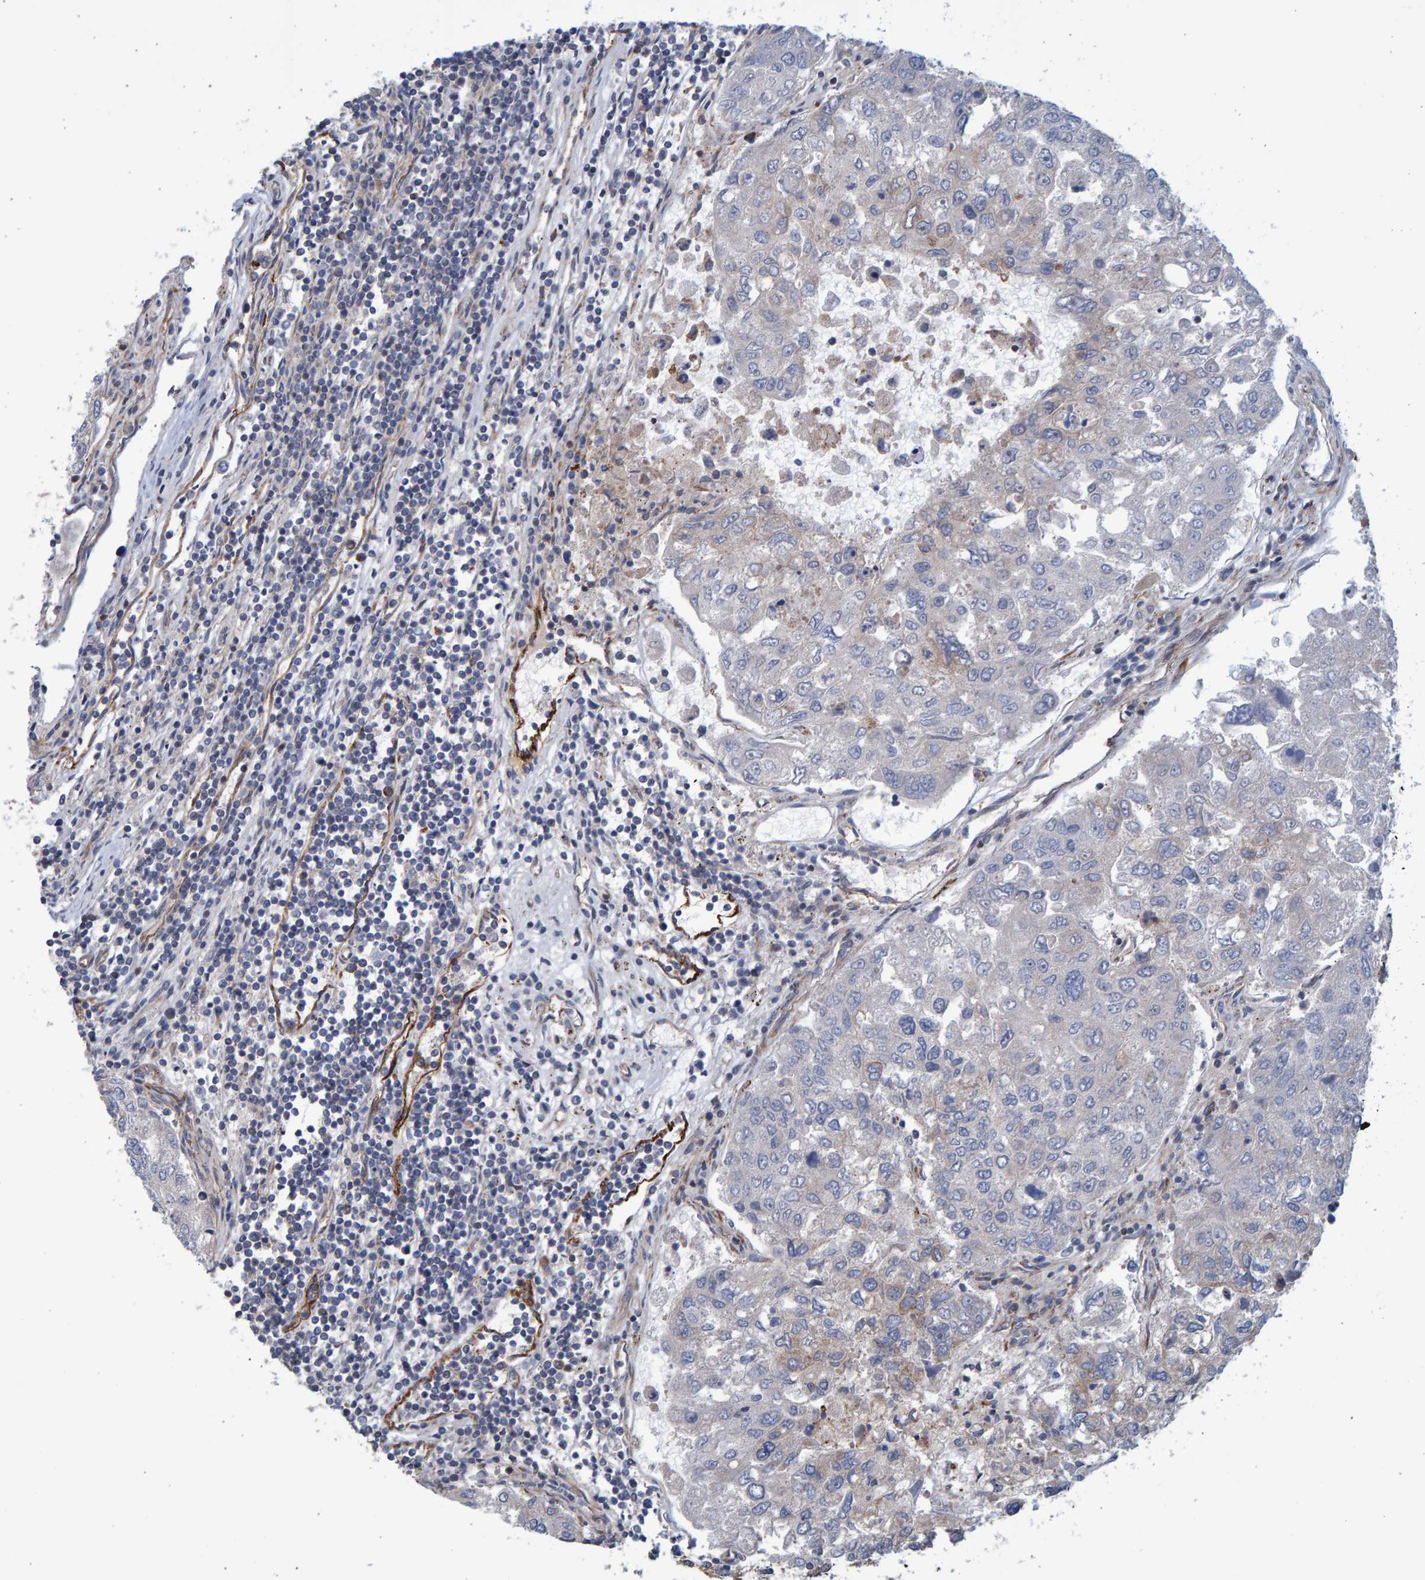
{"staining": {"intensity": "negative", "quantity": "none", "location": "none"}, "tissue": "urothelial cancer", "cell_type": "Tumor cells", "image_type": "cancer", "snomed": [{"axis": "morphology", "description": "Urothelial carcinoma, High grade"}, {"axis": "topography", "description": "Lymph node"}, {"axis": "topography", "description": "Urinary bladder"}], "caption": "Immunohistochemical staining of high-grade urothelial carcinoma demonstrates no significant positivity in tumor cells.", "gene": "LRBA", "patient": {"sex": "male", "age": 51}}